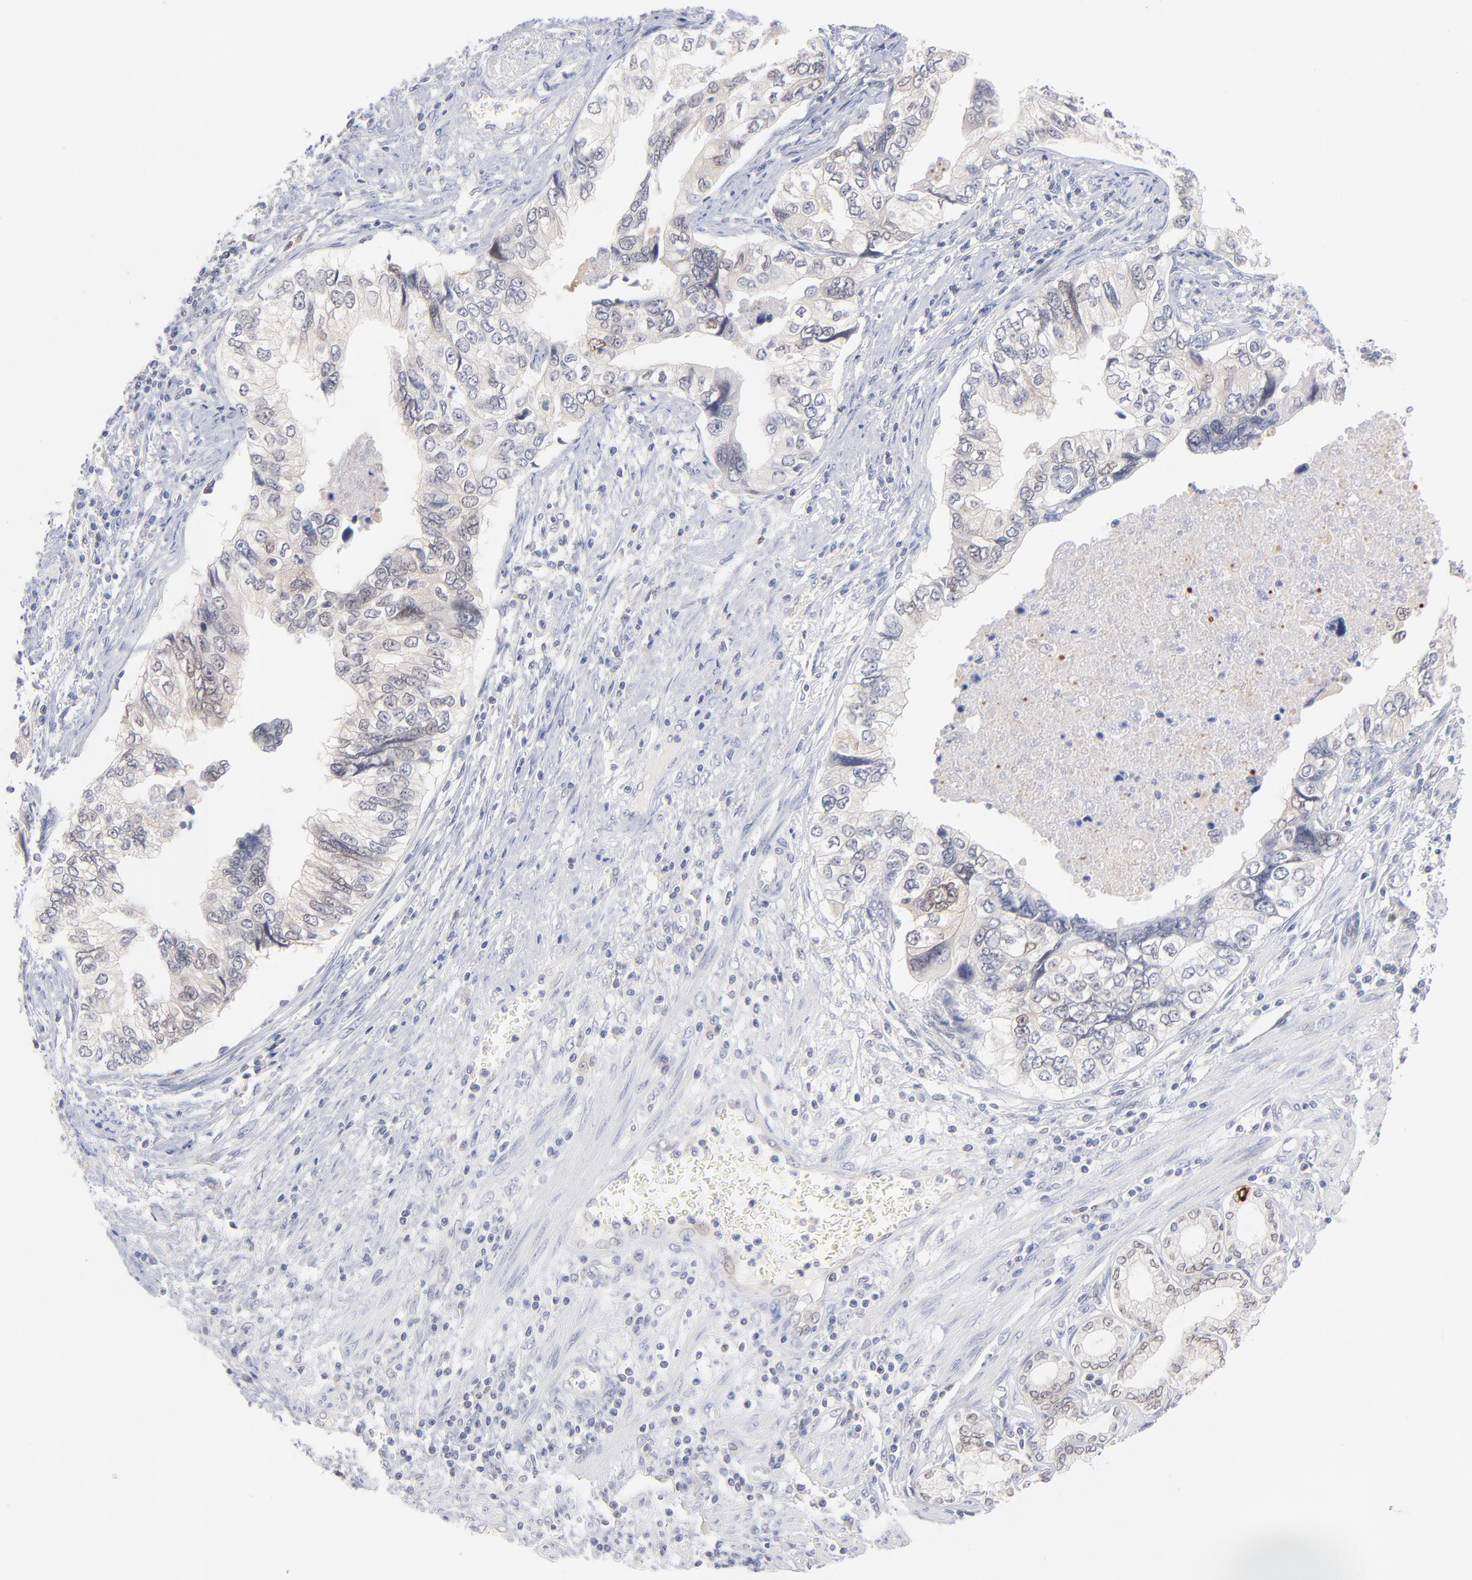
{"staining": {"intensity": "weak", "quantity": "25%-75%", "location": "nuclear"}, "tissue": "stomach cancer", "cell_type": "Tumor cells", "image_type": "cancer", "snomed": [{"axis": "morphology", "description": "Adenocarcinoma, NOS"}, {"axis": "topography", "description": "Pancreas"}, {"axis": "topography", "description": "Stomach, upper"}], "caption": "Stomach cancer tissue displays weak nuclear staining in about 25%-75% of tumor cells, visualized by immunohistochemistry. Using DAB (brown) and hematoxylin (blue) stains, captured at high magnification using brightfield microscopy.", "gene": "CASP6", "patient": {"sex": "male", "age": 77}}